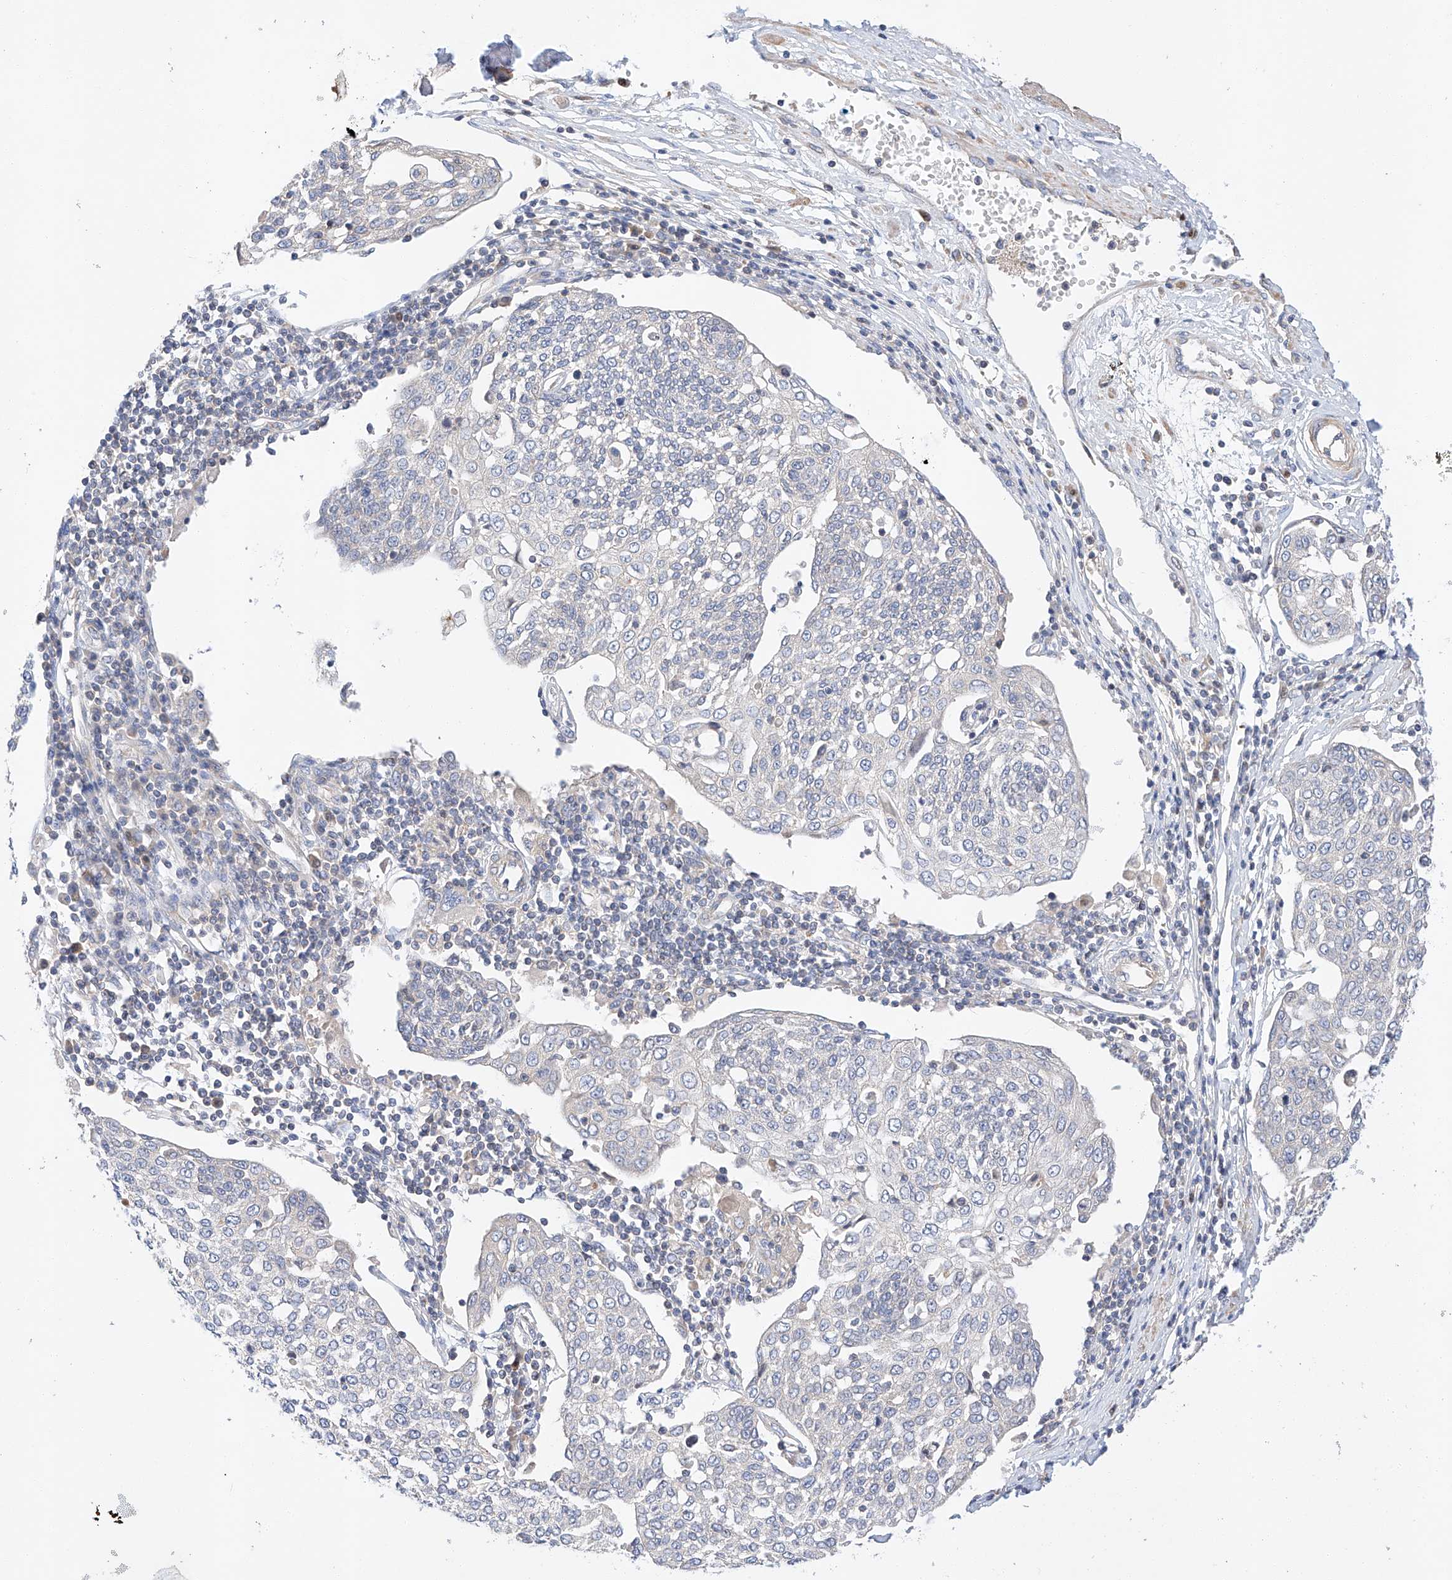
{"staining": {"intensity": "negative", "quantity": "none", "location": "none"}, "tissue": "cervical cancer", "cell_type": "Tumor cells", "image_type": "cancer", "snomed": [{"axis": "morphology", "description": "Squamous cell carcinoma, NOS"}, {"axis": "topography", "description": "Cervix"}], "caption": "Micrograph shows no protein expression in tumor cells of cervical cancer (squamous cell carcinoma) tissue.", "gene": "C6orf118", "patient": {"sex": "female", "age": 34}}